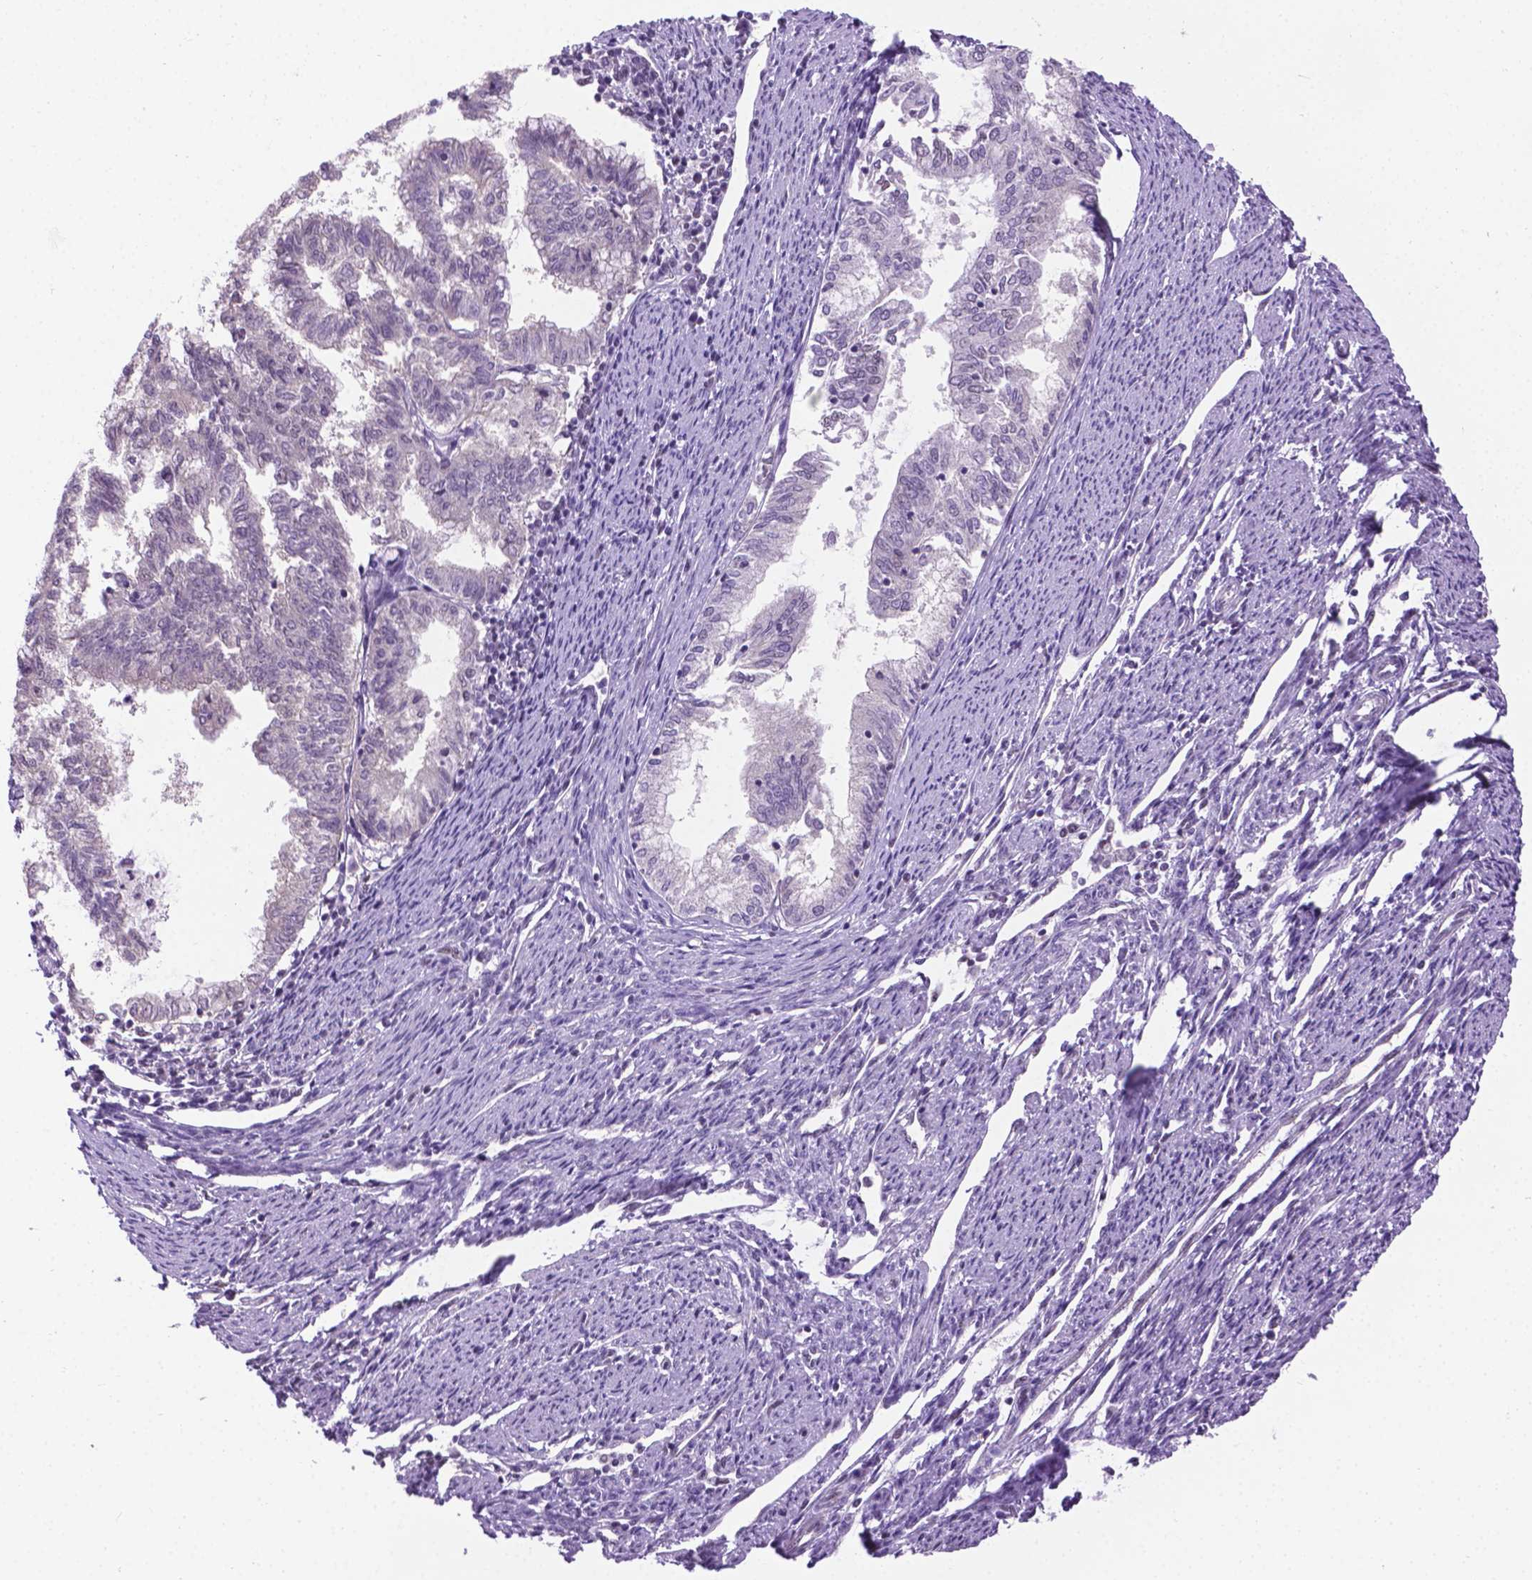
{"staining": {"intensity": "negative", "quantity": "none", "location": "none"}, "tissue": "endometrial cancer", "cell_type": "Tumor cells", "image_type": "cancer", "snomed": [{"axis": "morphology", "description": "Adenocarcinoma, NOS"}, {"axis": "topography", "description": "Endometrium"}], "caption": "This is a micrograph of immunohistochemistry staining of endometrial adenocarcinoma, which shows no staining in tumor cells.", "gene": "ABI2", "patient": {"sex": "female", "age": 79}}